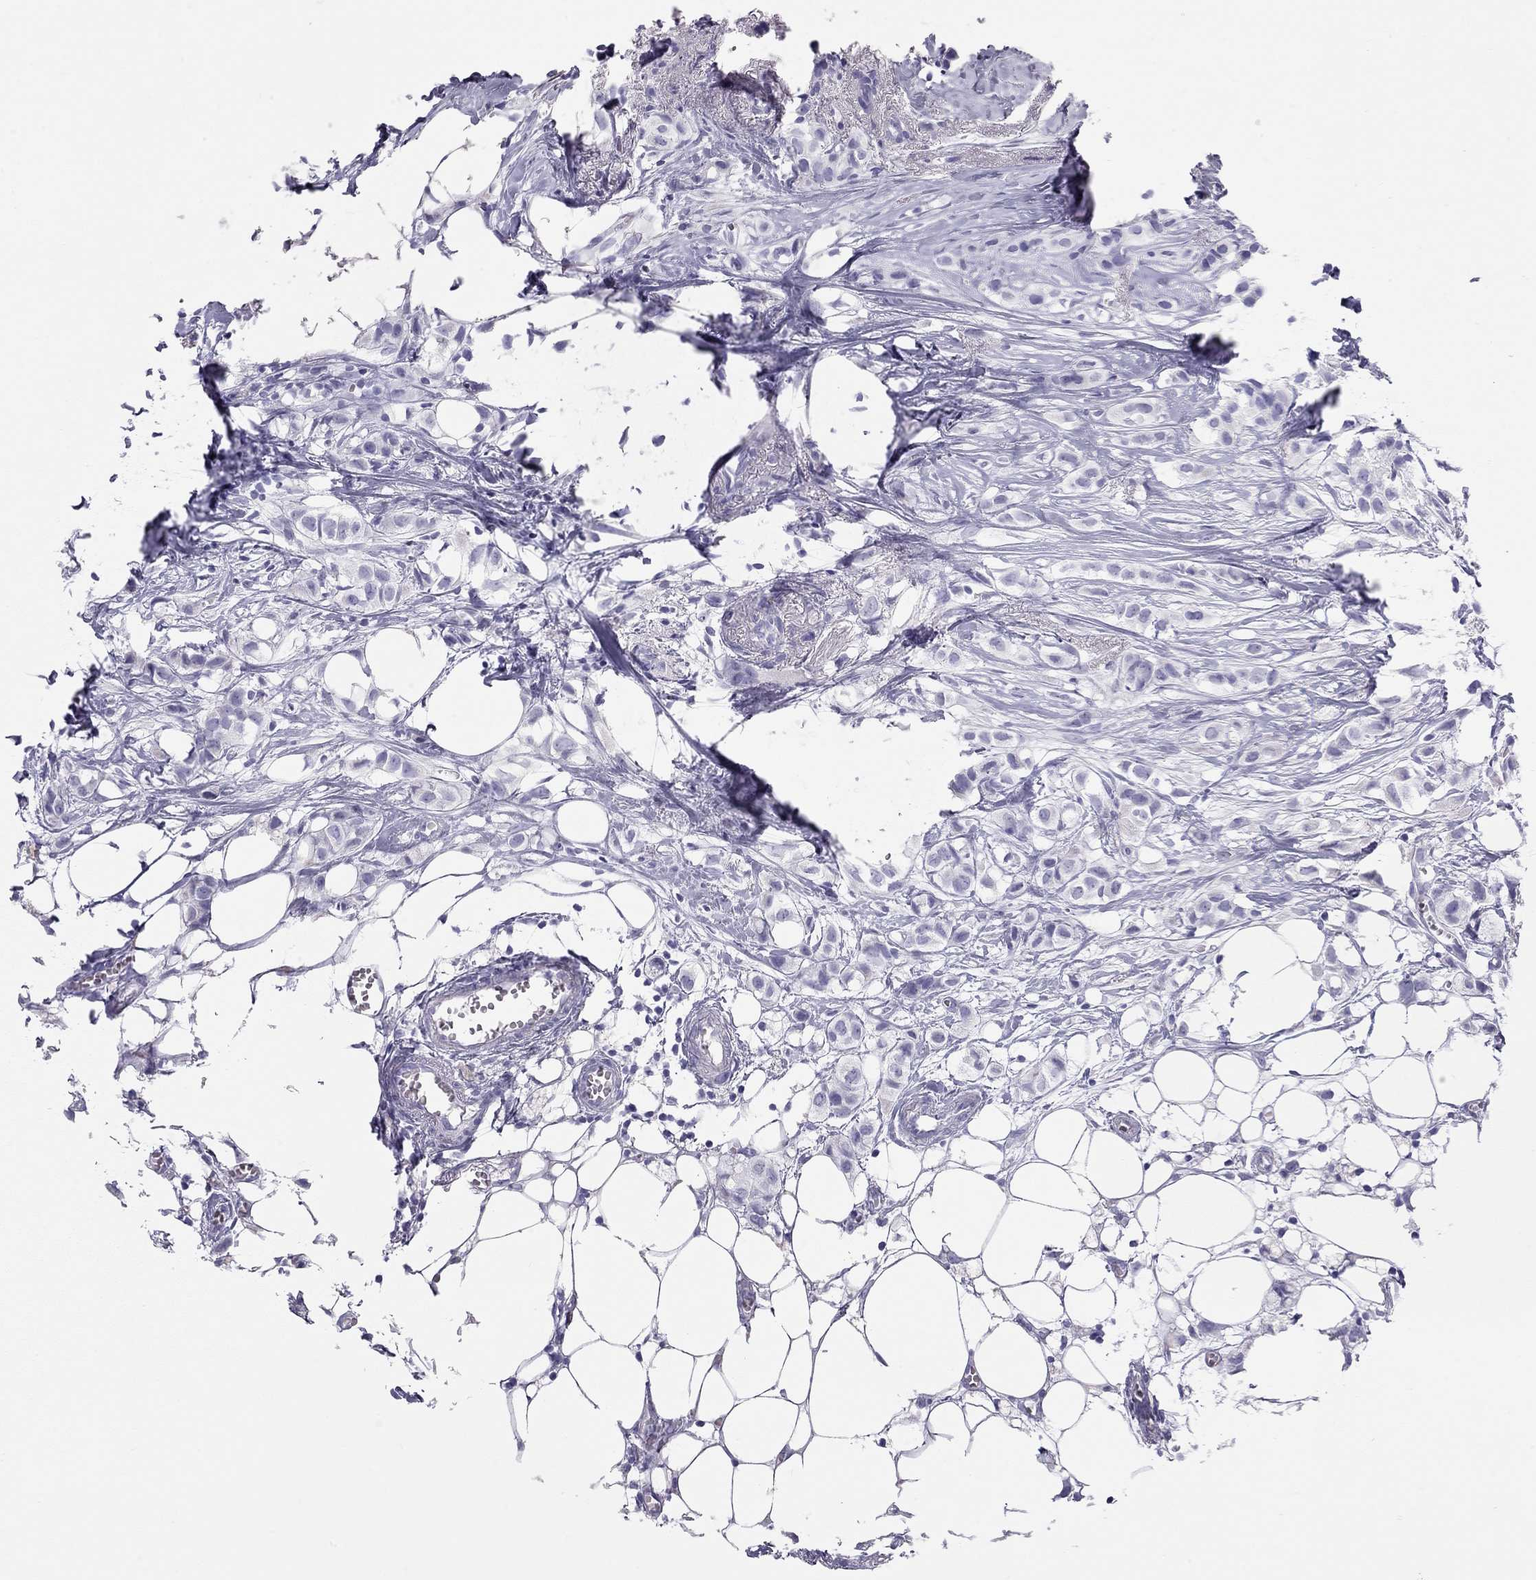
{"staining": {"intensity": "negative", "quantity": "none", "location": "none"}, "tissue": "breast cancer", "cell_type": "Tumor cells", "image_type": "cancer", "snomed": [{"axis": "morphology", "description": "Duct carcinoma"}, {"axis": "topography", "description": "Breast"}], "caption": "Immunohistochemical staining of invasive ductal carcinoma (breast) shows no significant expression in tumor cells.", "gene": "TRPM3", "patient": {"sex": "female", "age": 85}}